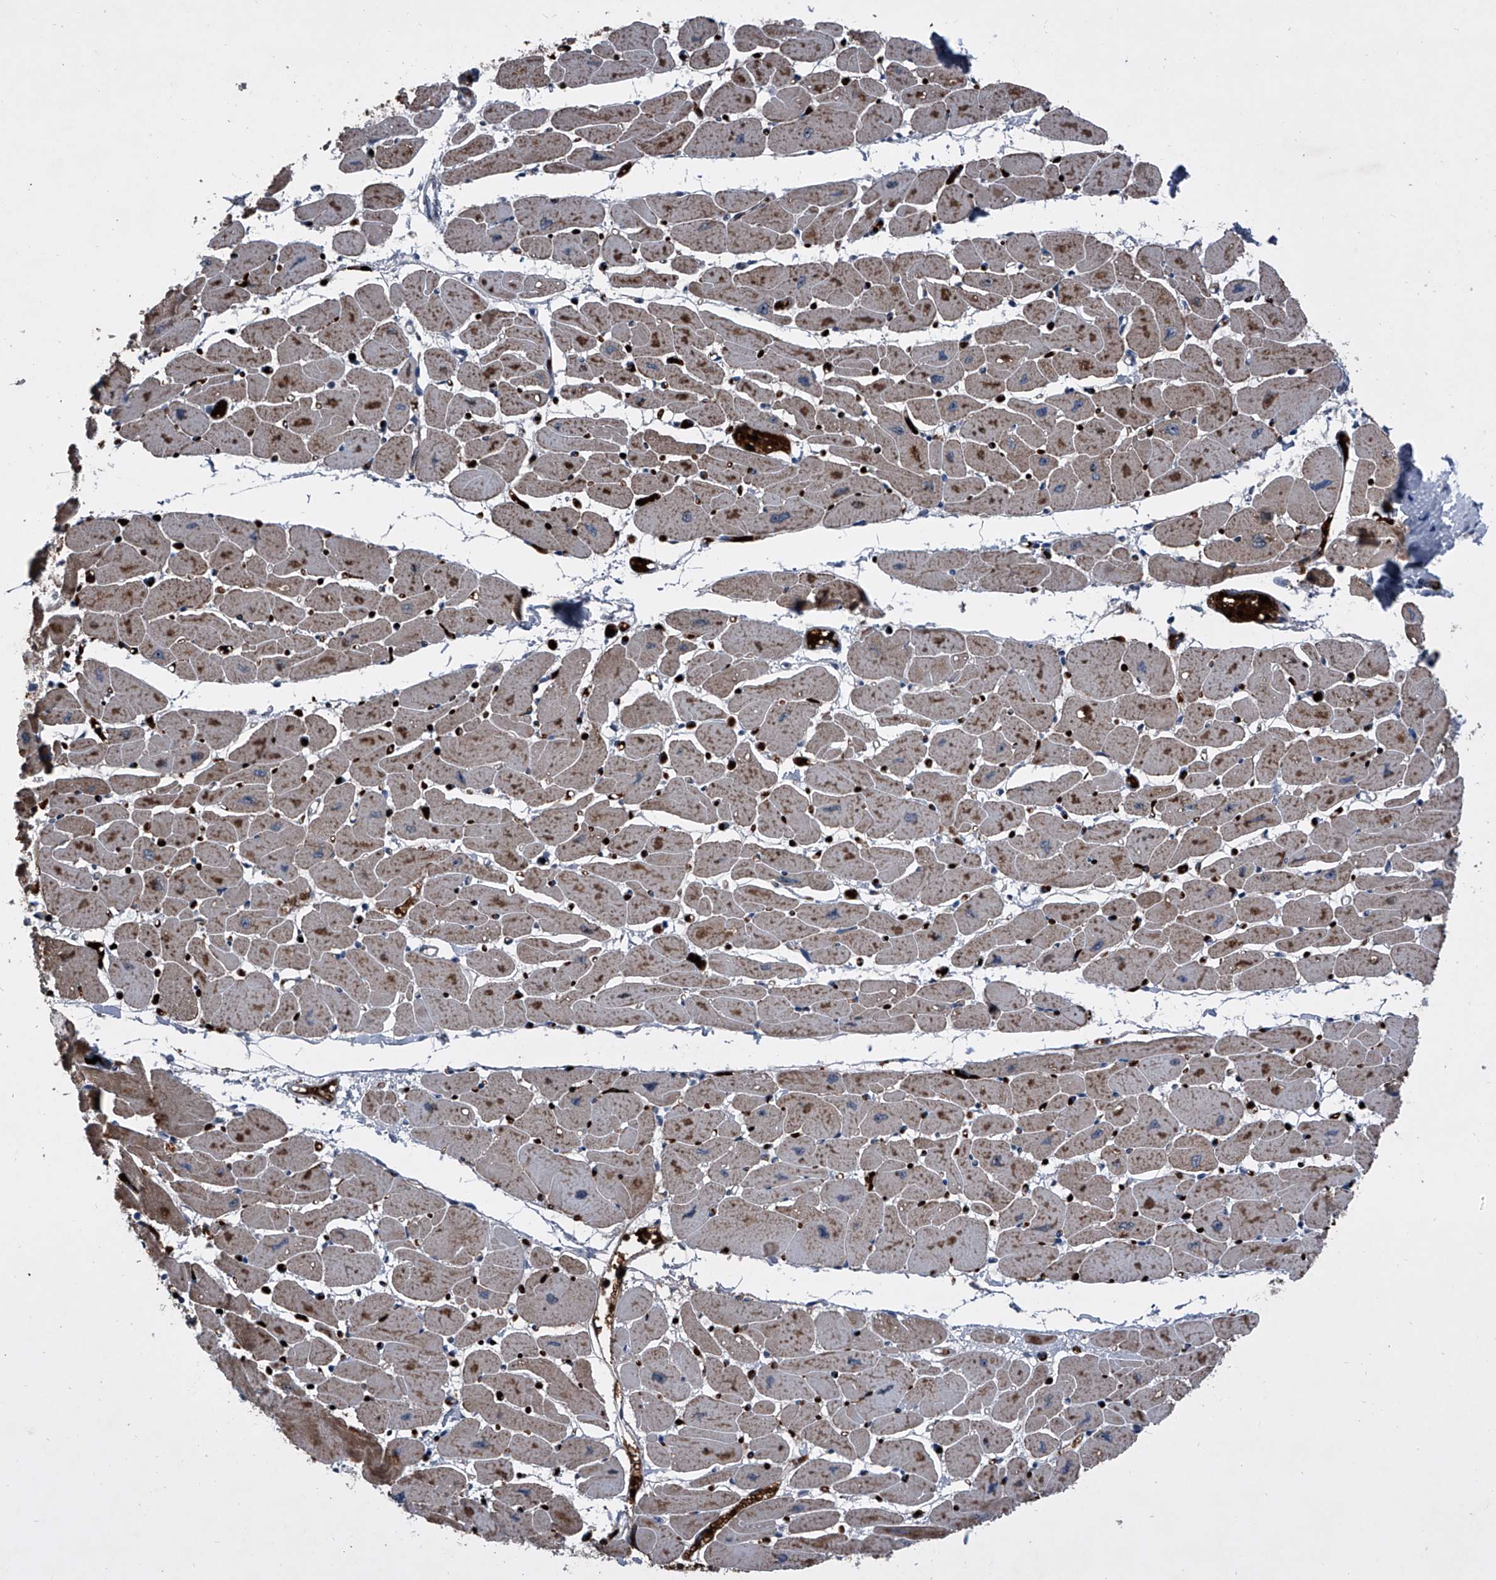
{"staining": {"intensity": "moderate", "quantity": "25%-75%", "location": "cytoplasmic/membranous"}, "tissue": "heart muscle", "cell_type": "Cardiomyocytes", "image_type": "normal", "snomed": [{"axis": "morphology", "description": "Normal tissue, NOS"}, {"axis": "topography", "description": "Heart"}], "caption": "Cardiomyocytes show moderate cytoplasmic/membranous staining in approximately 25%-75% of cells in benign heart muscle.", "gene": "CEP85L", "patient": {"sex": "female", "age": 54}}